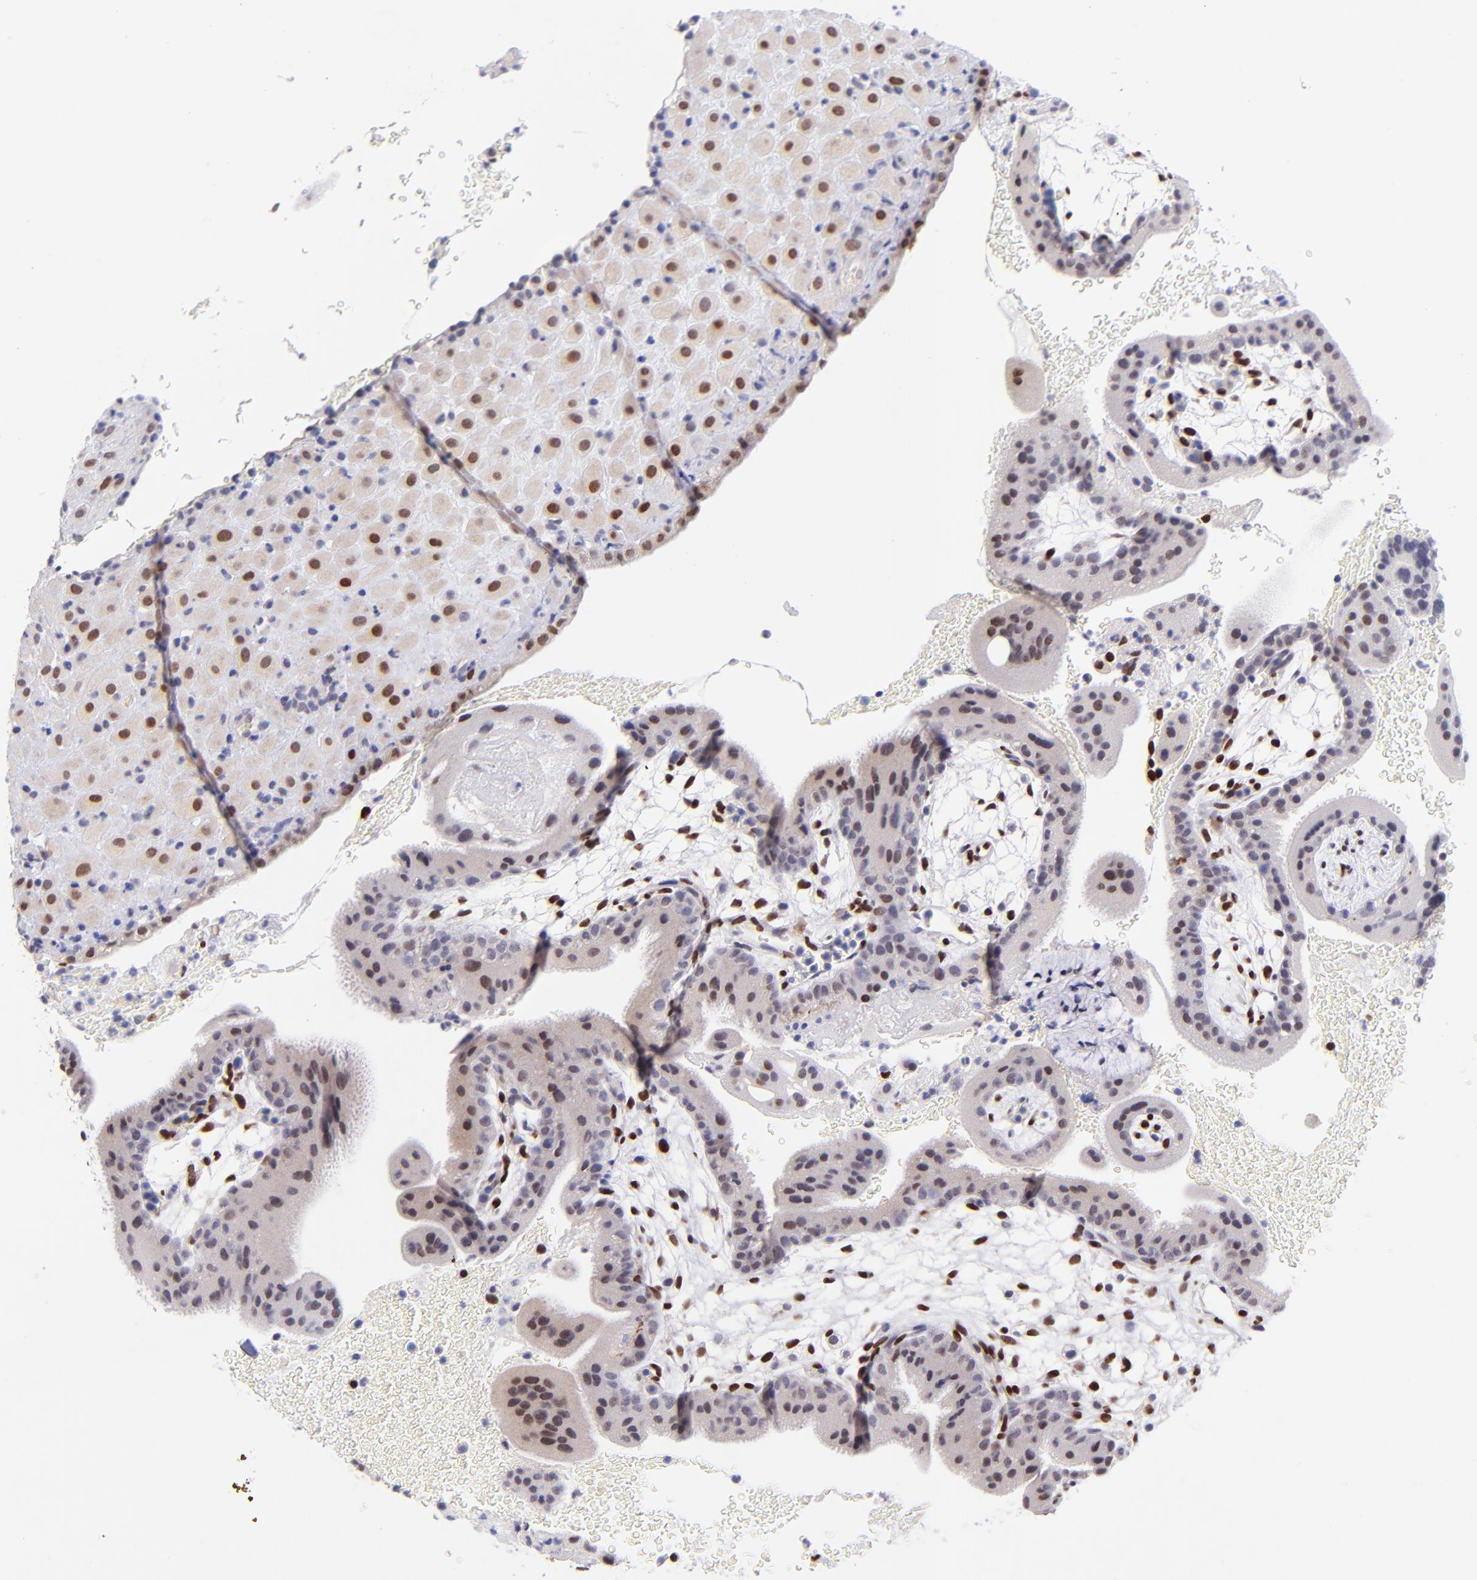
{"staining": {"intensity": "strong", "quantity": ">75%", "location": "nuclear"}, "tissue": "placenta", "cell_type": "Decidual cells", "image_type": "normal", "snomed": [{"axis": "morphology", "description": "Normal tissue, NOS"}, {"axis": "topography", "description": "Placenta"}], "caption": "Protein expression analysis of normal placenta exhibits strong nuclear expression in approximately >75% of decidual cells.", "gene": "SOX6", "patient": {"sex": "female", "age": 19}}